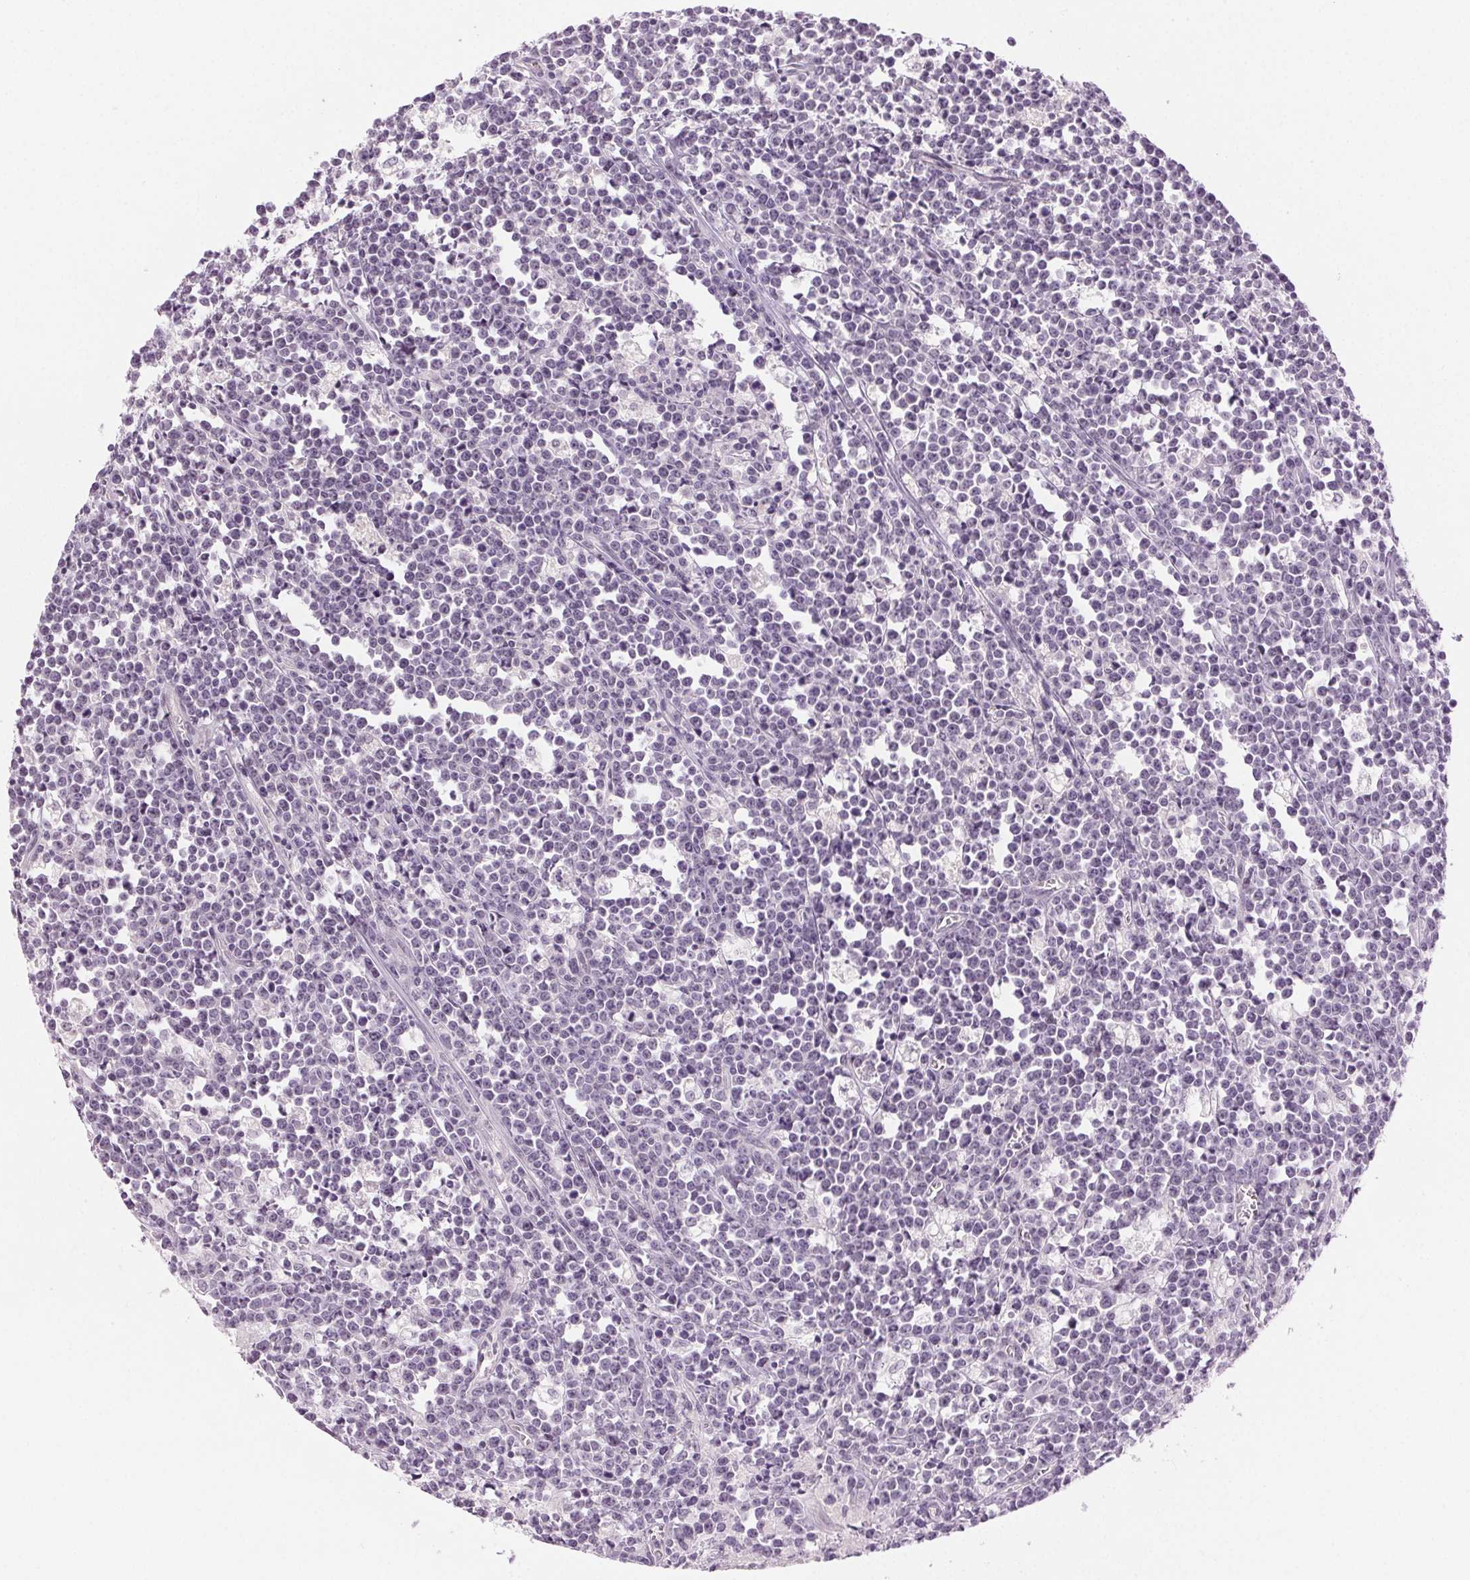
{"staining": {"intensity": "negative", "quantity": "none", "location": "none"}, "tissue": "lymphoma", "cell_type": "Tumor cells", "image_type": "cancer", "snomed": [{"axis": "morphology", "description": "Malignant lymphoma, non-Hodgkin's type, High grade"}, {"axis": "topography", "description": "Small intestine"}], "caption": "IHC of human lymphoma demonstrates no staining in tumor cells. (Stains: DAB immunohistochemistry with hematoxylin counter stain, Microscopy: brightfield microscopy at high magnification).", "gene": "HSF5", "patient": {"sex": "female", "age": 56}}